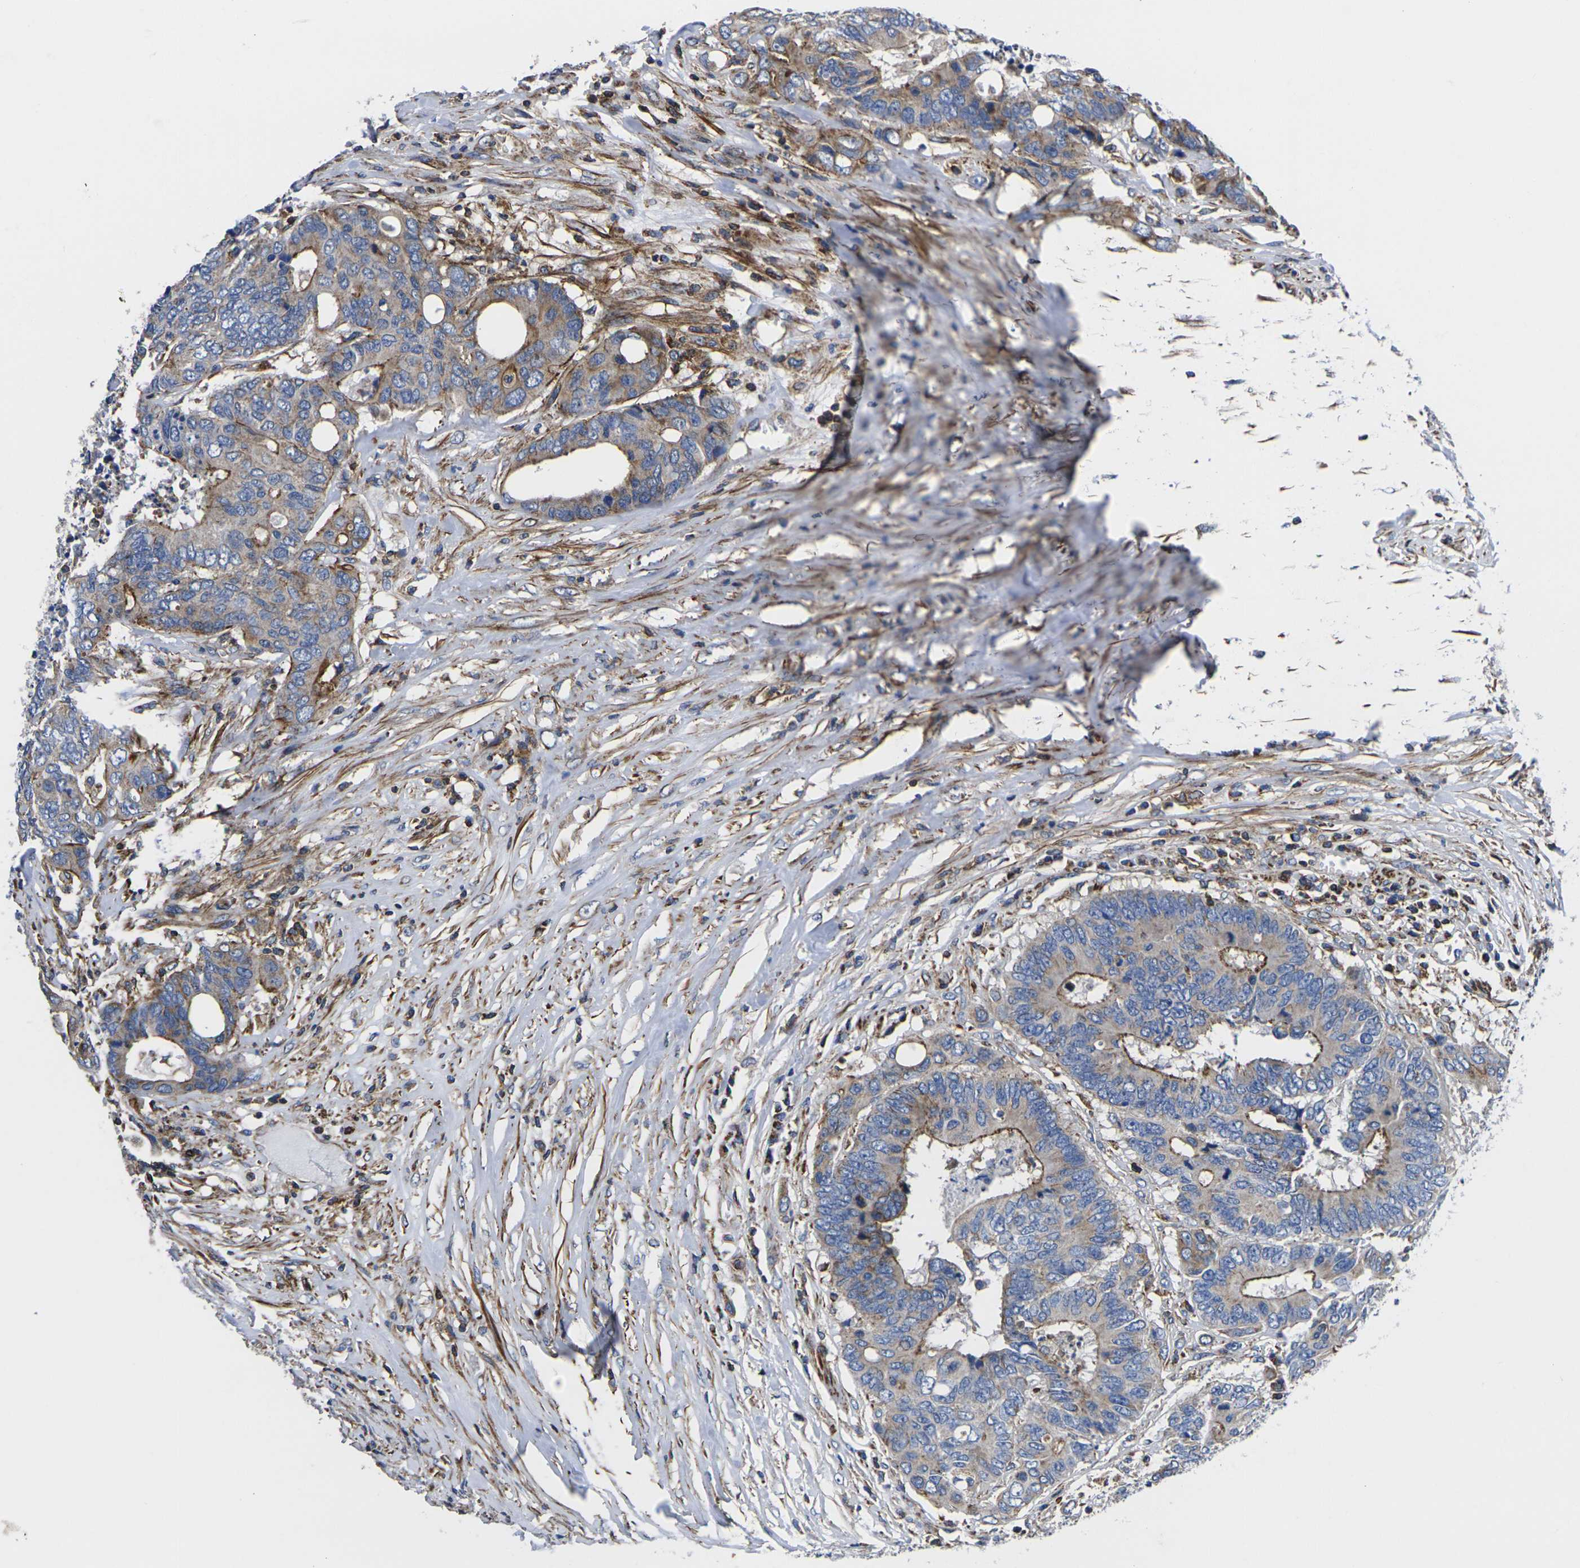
{"staining": {"intensity": "strong", "quantity": ">75%", "location": "cytoplasmic/membranous"}, "tissue": "colorectal cancer", "cell_type": "Tumor cells", "image_type": "cancer", "snomed": [{"axis": "morphology", "description": "Adenocarcinoma, NOS"}, {"axis": "topography", "description": "Rectum"}], "caption": "Protein staining of adenocarcinoma (colorectal) tissue exhibits strong cytoplasmic/membranous positivity in about >75% of tumor cells. The staining was performed using DAB (3,3'-diaminobenzidine) to visualize the protein expression in brown, while the nuclei were stained in blue with hematoxylin (Magnification: 20x).", "gene": "GPR4", "patient": {"sex": "male", "age": 55}}